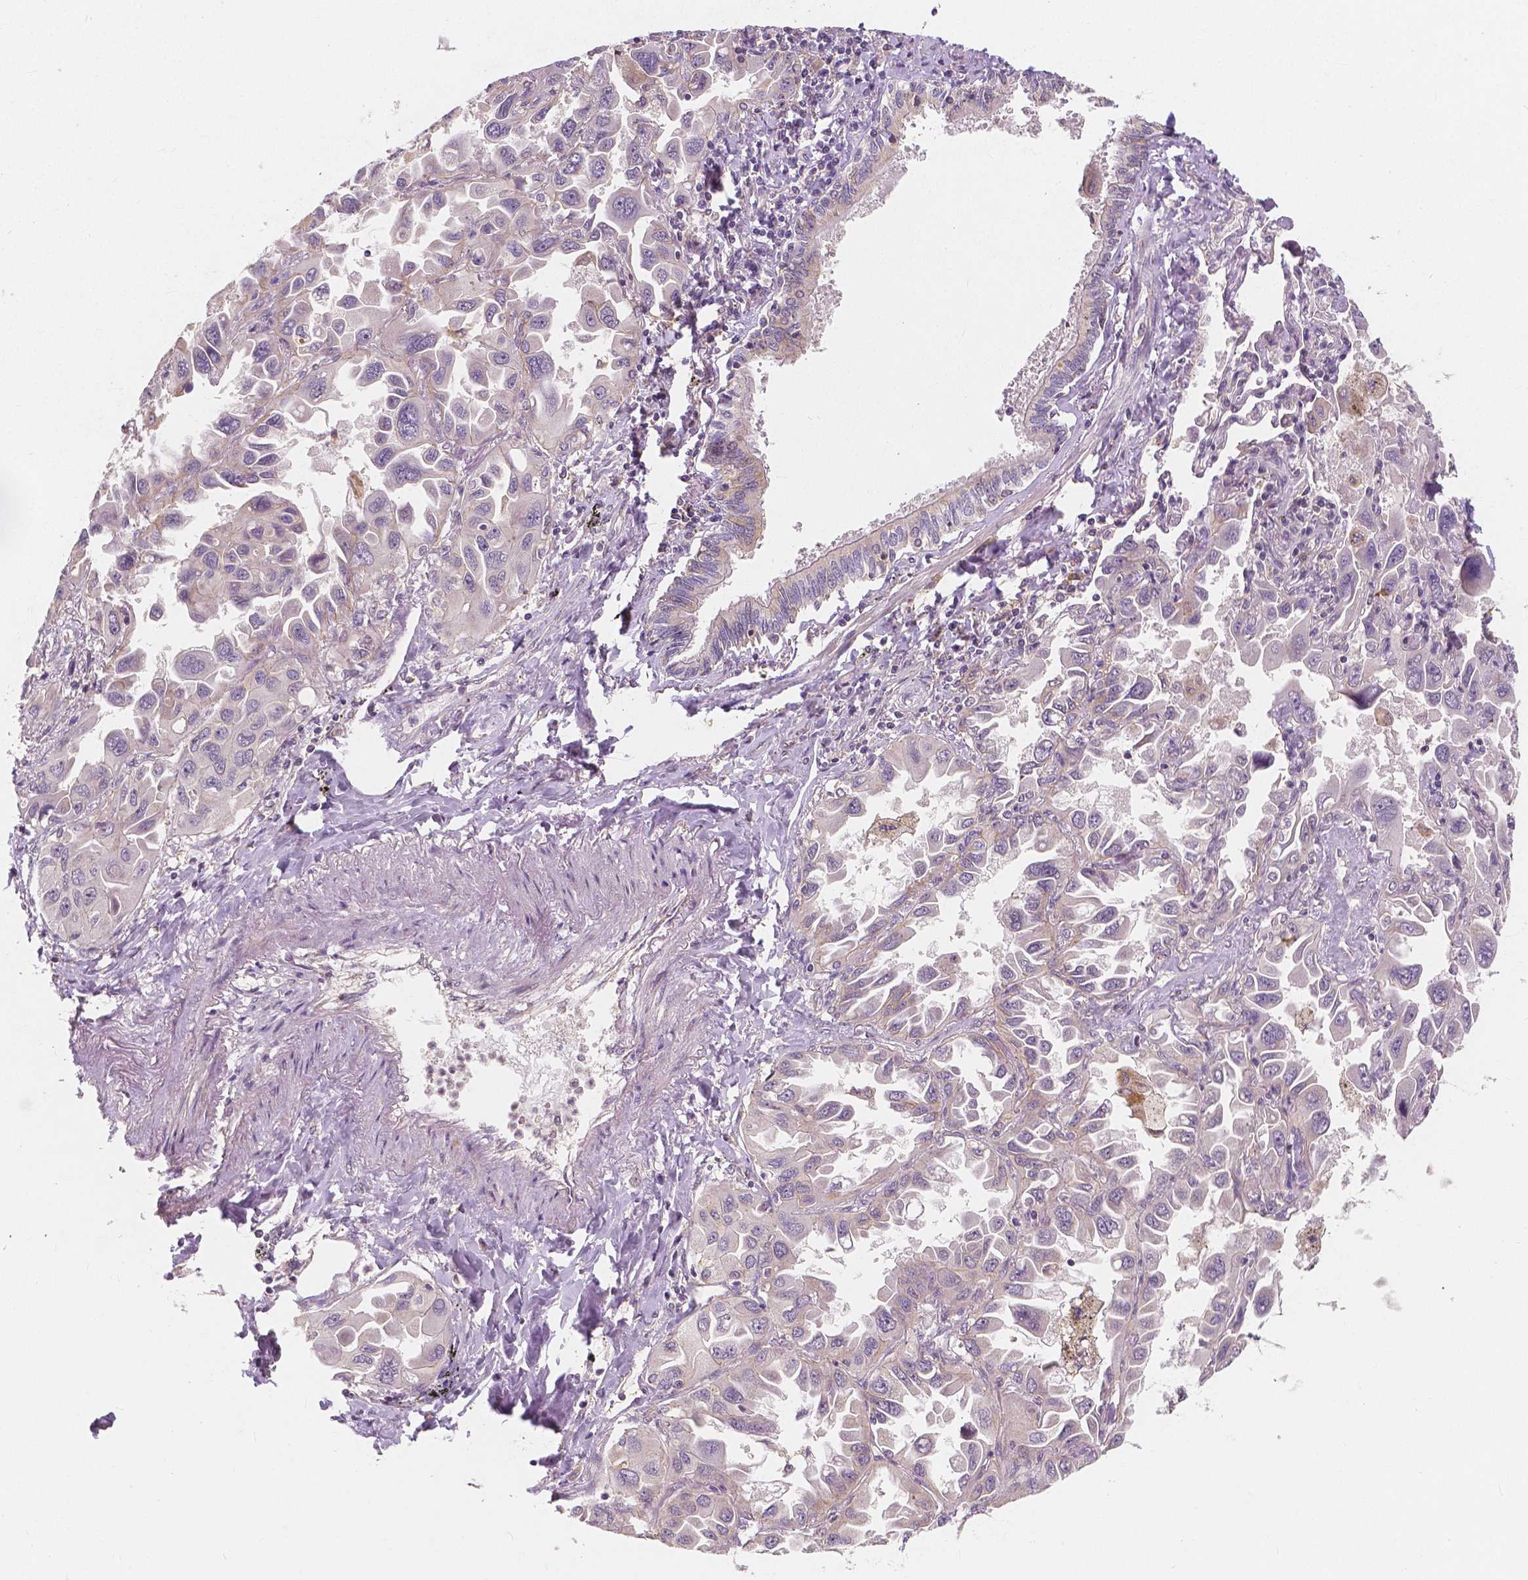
{"staining": {"intensity": "weak", "quantity": "<25%", "location": "cytoplasmic/membranous"}, "tissue": "lung cancer", "cell_type": "Tumor cells", "image_type": "cancer", "snomed": [{"axis": "morphology", "description": "Adenocarcinoma, NOS"}, {"axis": "topography", "description": "Lung"}], "caption": "High magnification brightfield microscopy of lung cancer stained with DAB (3,3'-diaminobenzidine) (brown) and counterstained with hematoxylin (blue): tumor cells show no significant staining.", "gene": "SNX12", "patient": {"sex": "male", "age": 64}}